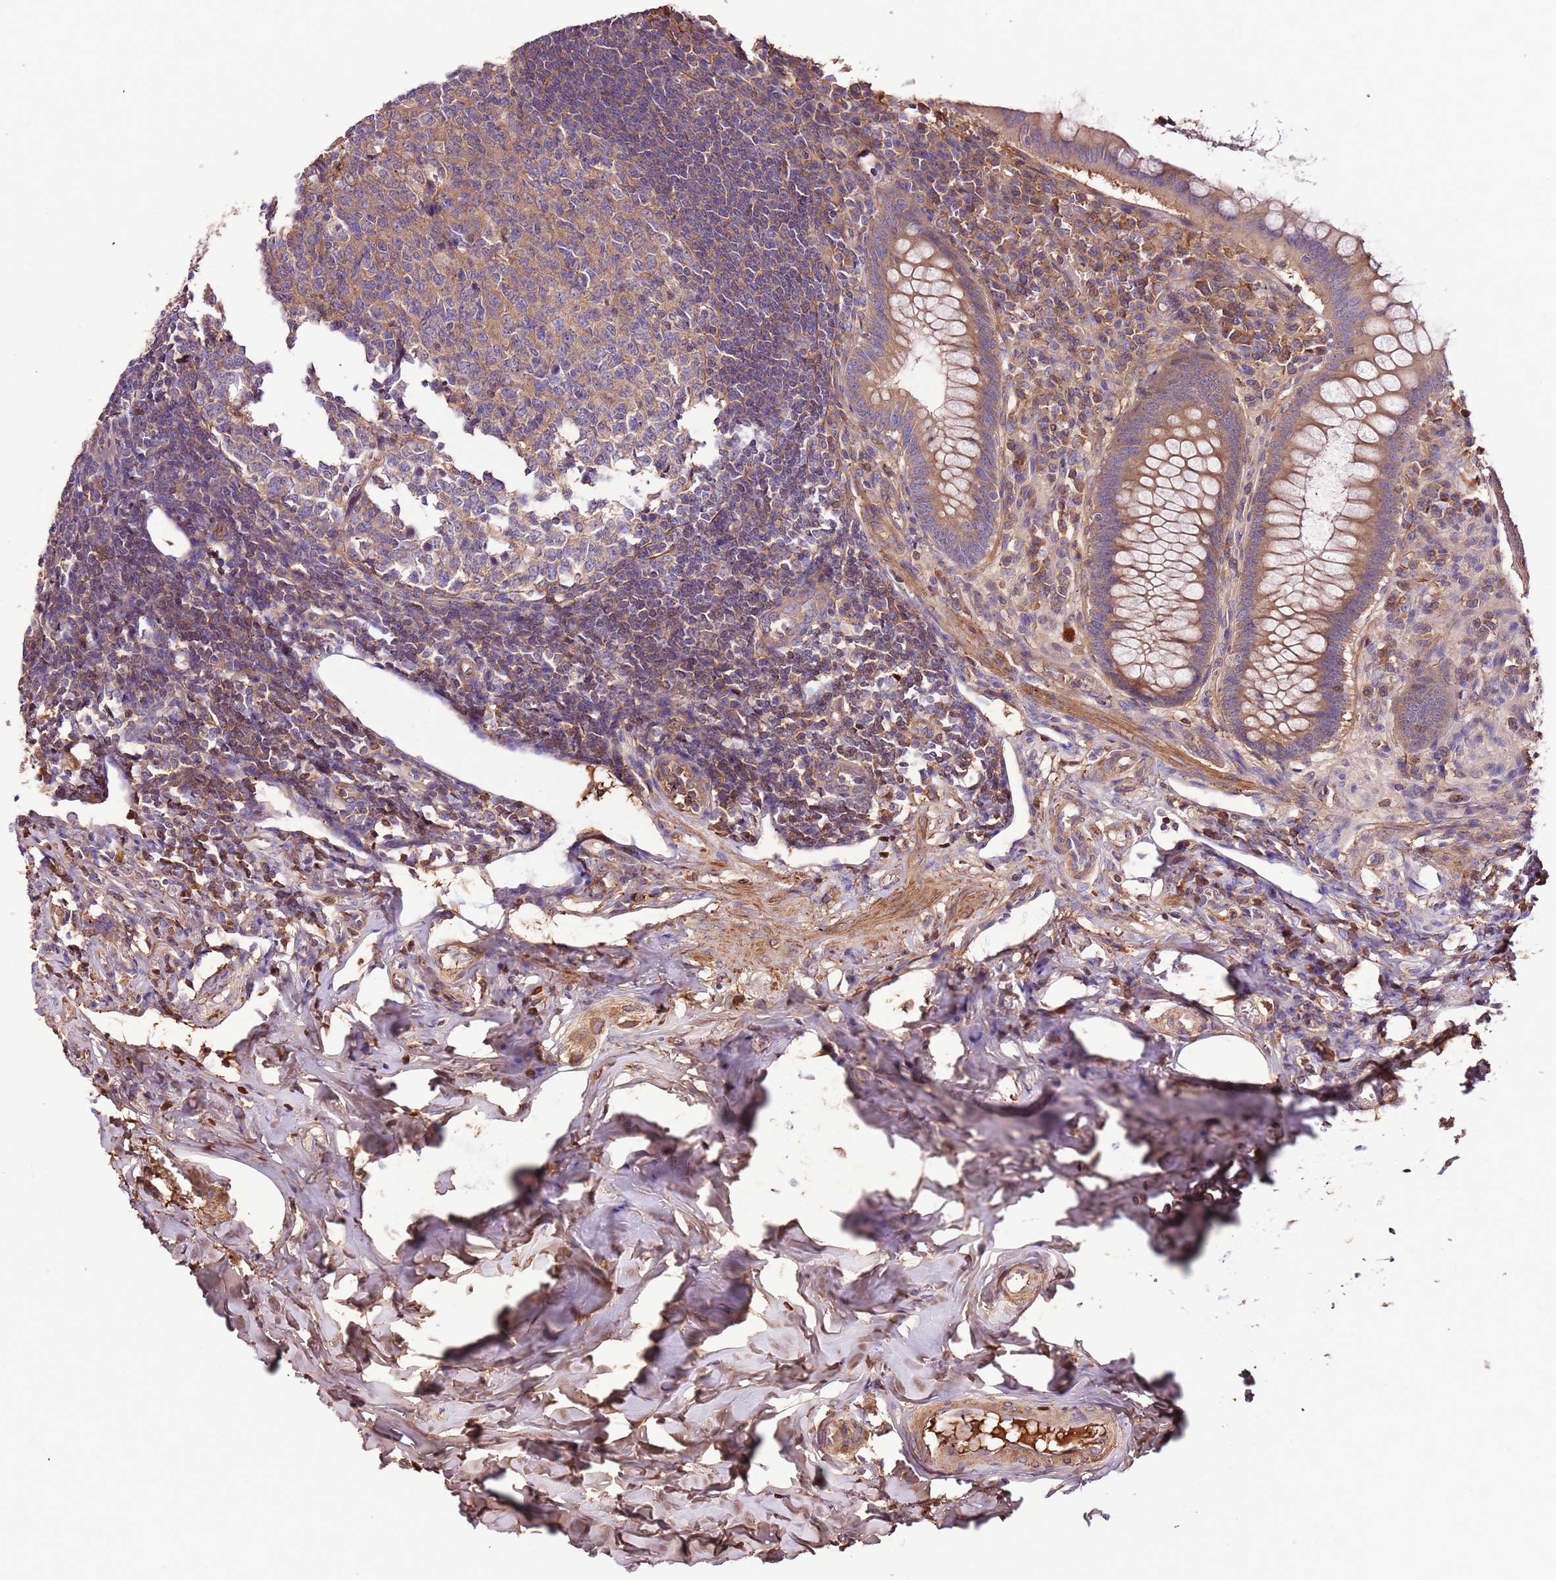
{"staining": {"intensity": "moderate", "quantity": ">75%", "location": "cytoplasmic/membranous"}, "tissue": "appendix", "cell_type": "Glandular cells", "image_type": "normal", "snomed": [{"axis": "morphology", "description": "Normal tissue, NOS"}, {"axis": "topography", "description": "Appendix"}], "caption": "Glandular cells show moderate cytoplasmic/membranous staining in approximately >75% of cells in normal appendix. (IHC, brightfield microscopy, high magnification).", "gene": "DENR", "patient": {"sex": "female", "age": 33}}